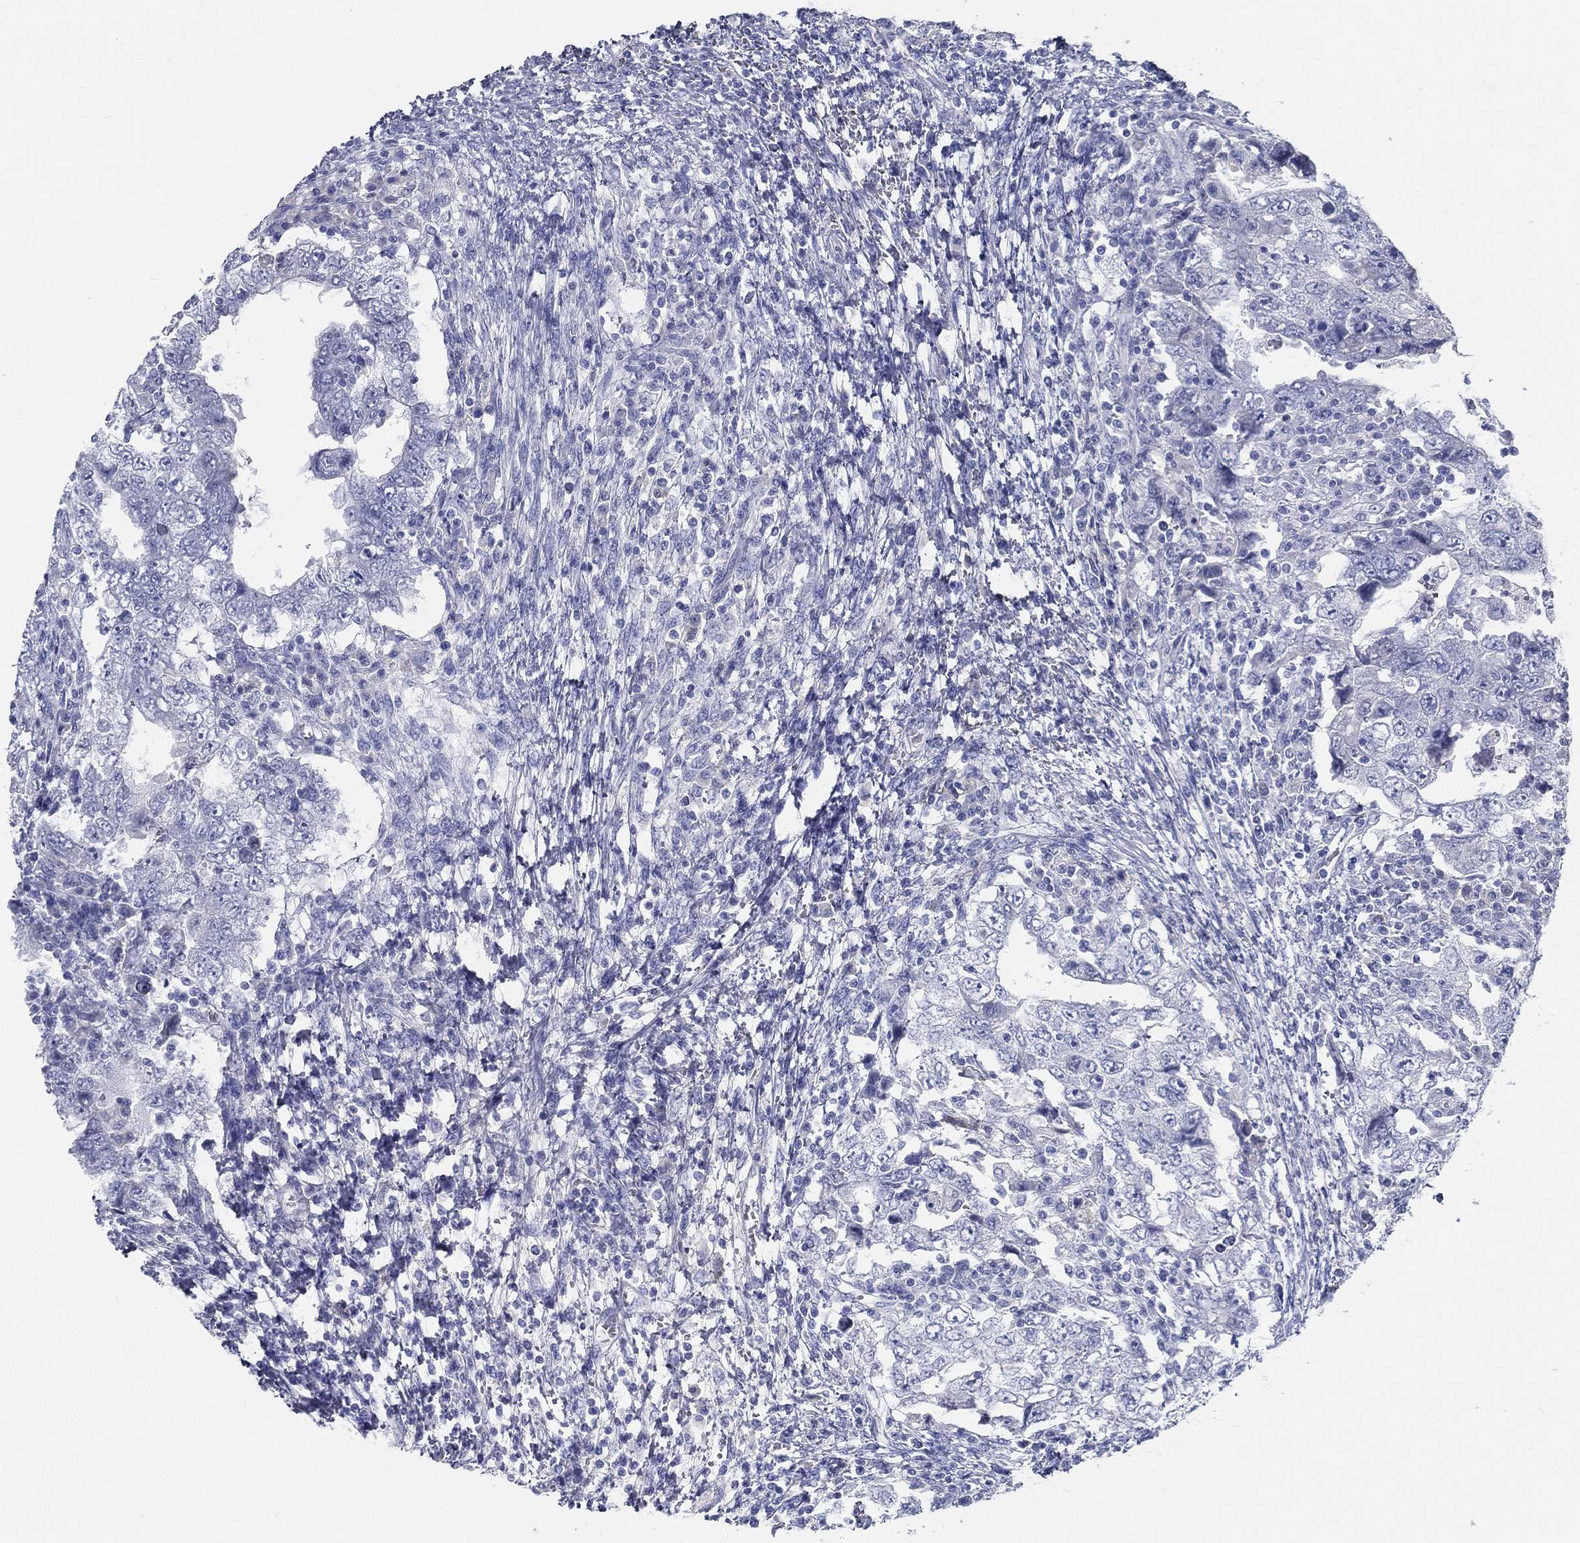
{"staining": {"intensity": "negative", "quantity": "none", "location": "none"}, "tissue": "testis cancer", "cell_type": "Tumor cells", "image_type": "cancer", "snomed": [{"axis": "morphology", "description": "Carcinoma, Embryonal, NOS"}, {"axis": "topography", "description": "Testis"}], "caption": "Testis cancer stained for a protein using IHC shows no positivity tumor cells.", "gene": "STS", "patient": {"sex": "male", "age": 26}}